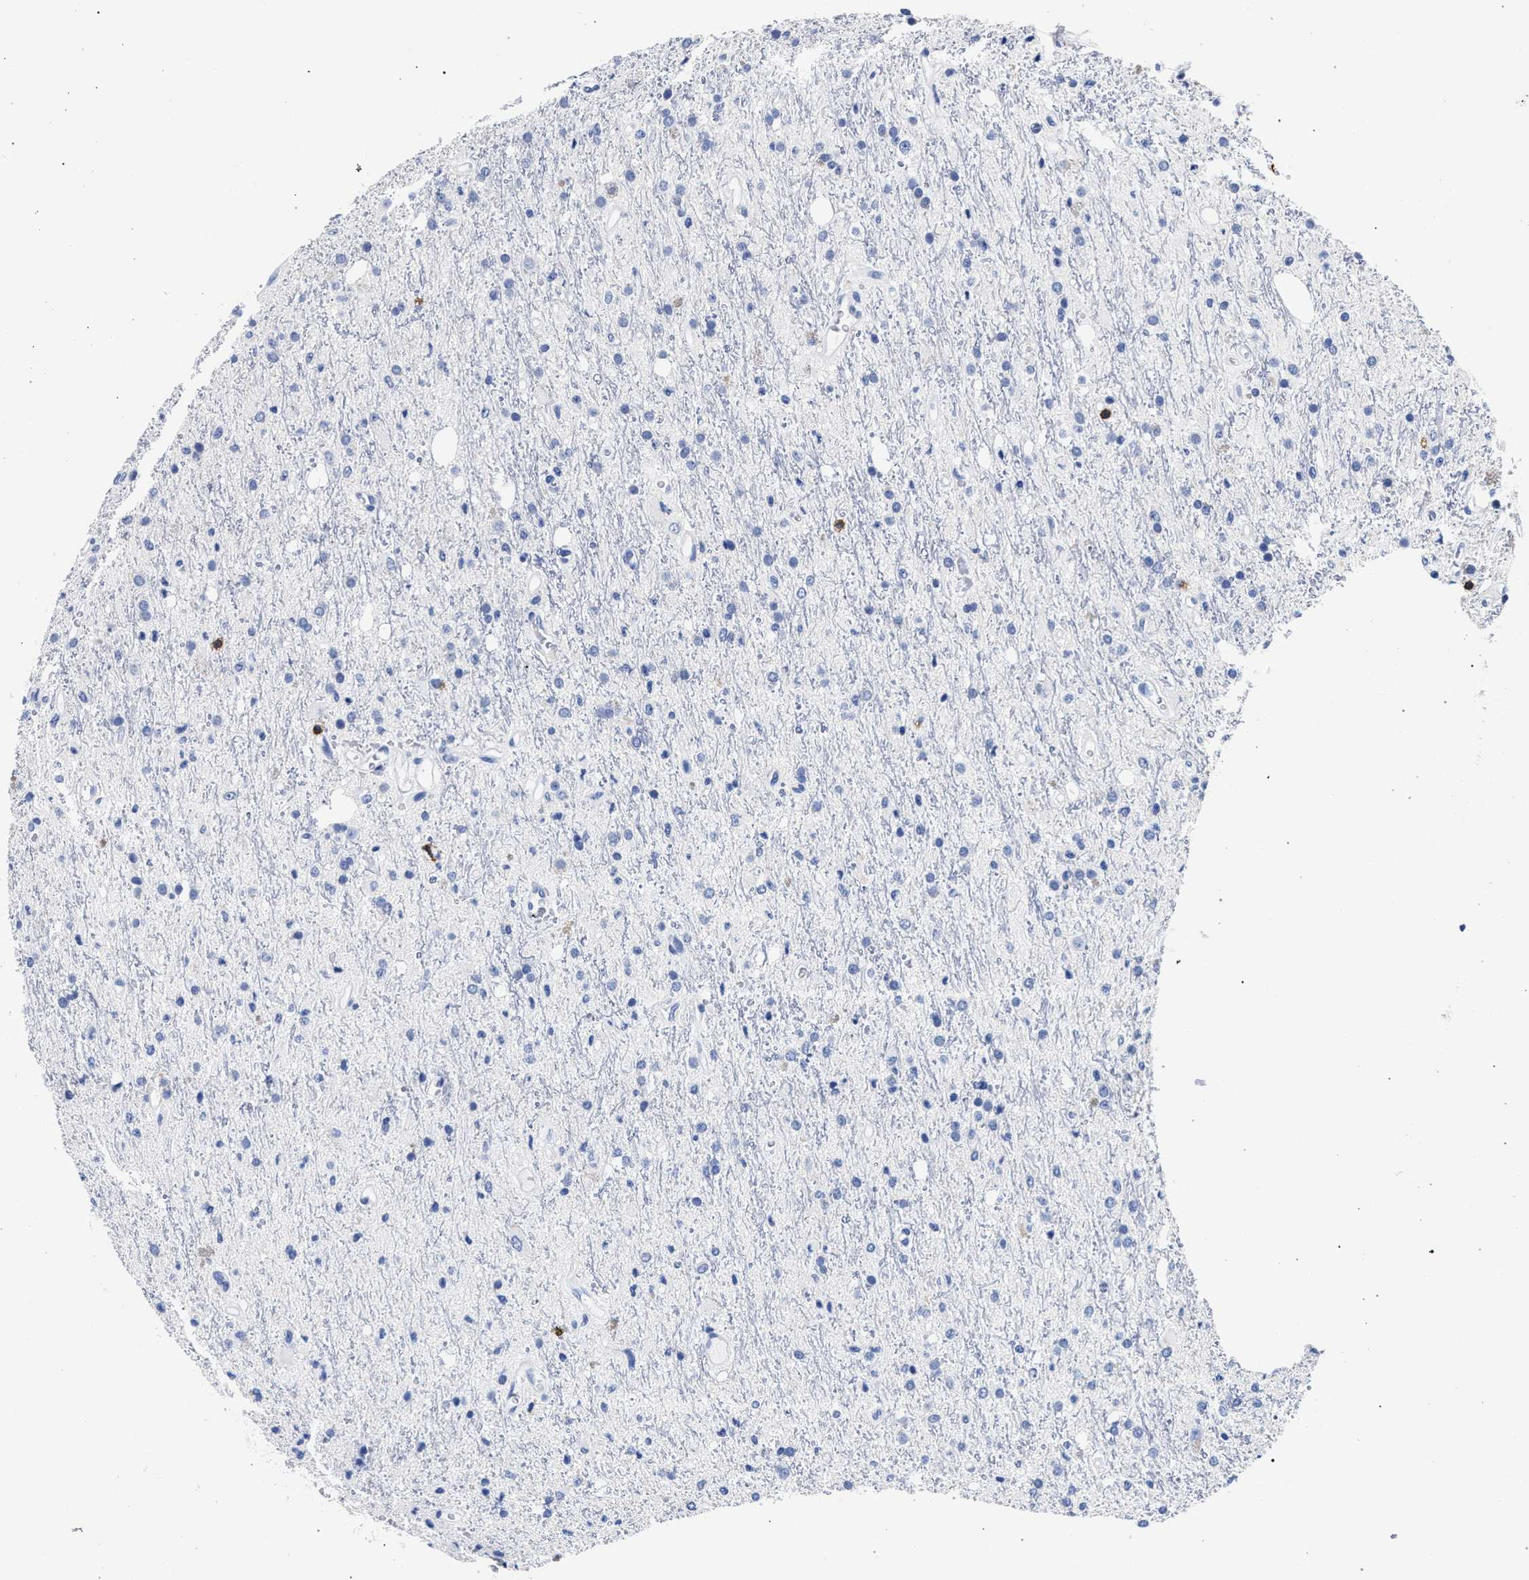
{"staining": {"intensity": "negative", "quantity": "none", "location": "none"}, "tissue": "glioma", "cell_type": "Tumor cells", "image_type": "cancer", "snomed": [{"axis": "morphology", "description": "Glioma, malignant, High grade"}, {"axis": "topography", "description": "Brain"}], "caption": "Immunohistochemical staining of human glioma reveals no significant positivity in tumor cells.", "gene": "KLRK1", "patient": {"sex": "male", "age": 47}}